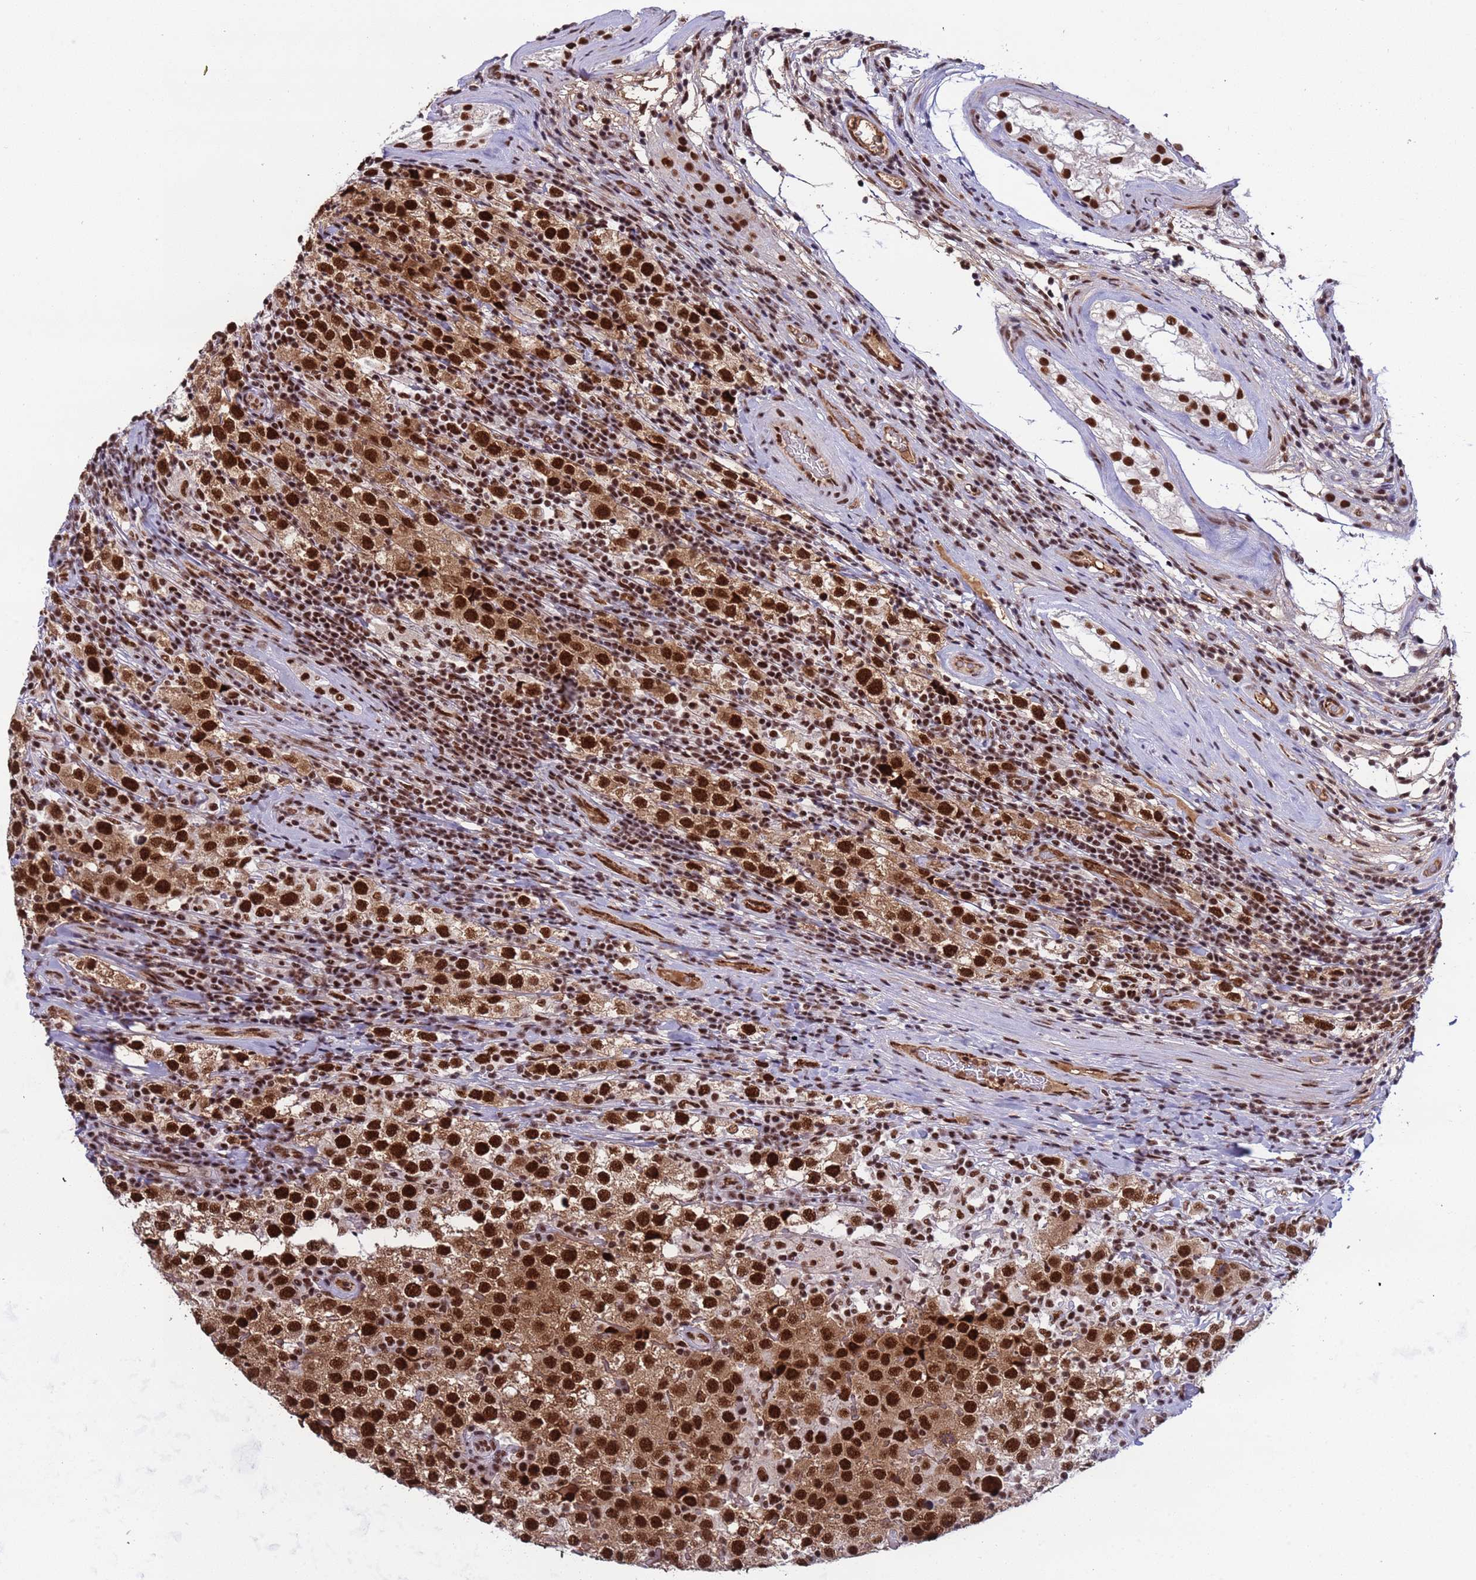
{"staining": {"intensity": "strong", "quantity": ">75%", "location": "nuclear"}, "tissue": "testis cancer", "cell_type": "Tumor cells", "image_type": "cancer", "snomed": [{"axis": "morphology", "description": "Seminoma, NOS"}, {"axis": "morphology", "description": "Carcinoma, Embryonal, NOS"}, {"axis": "topography", "description": "Testis"}], "caption": "Protein staining exhibits strong nuclear expression in approximately >75% of tumor cells in seminoma (testis).", "gene": "SRRT", "patient": {"sex": "male", "age": 41}}